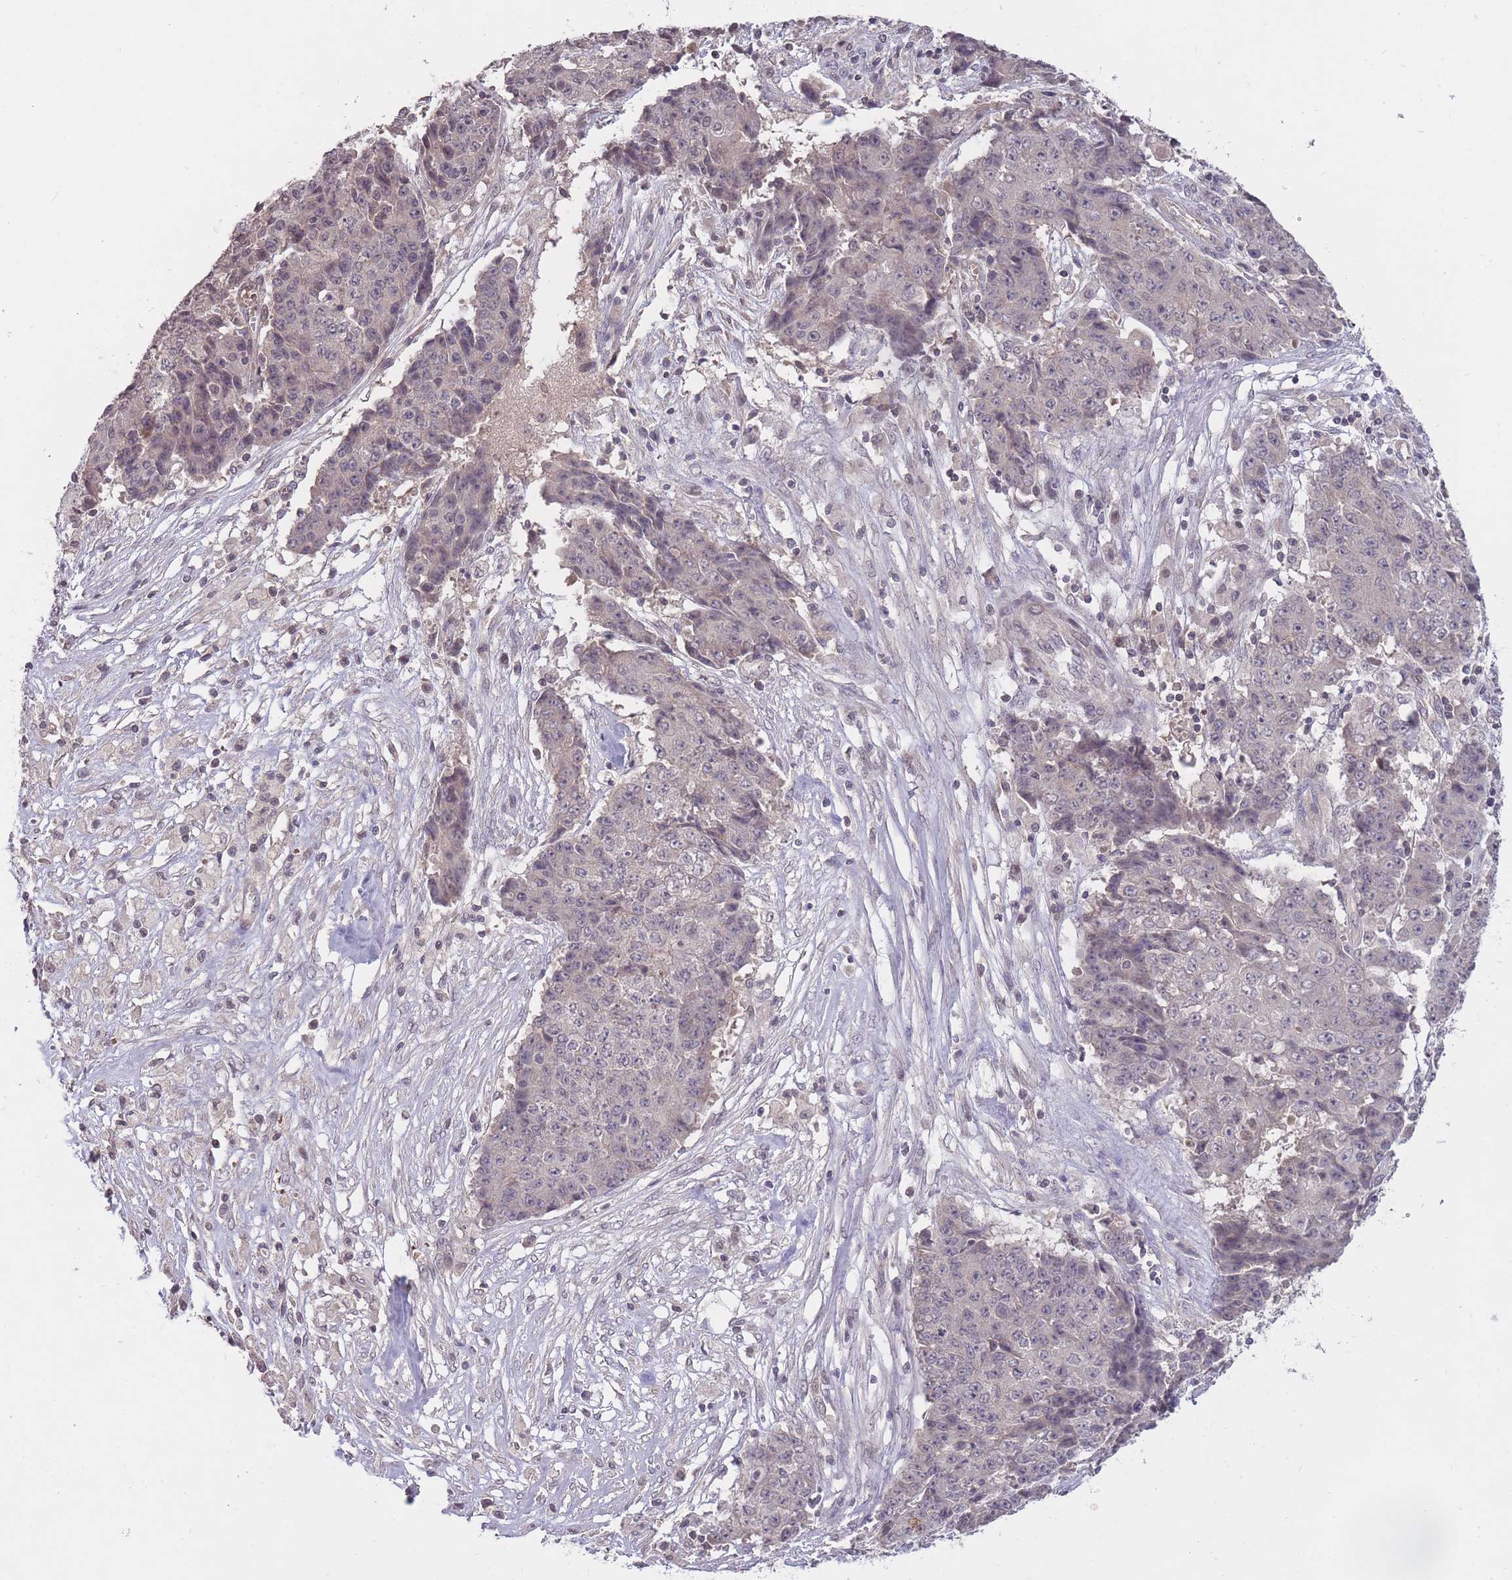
{"staining": {"intensity": "negative", "quantity": "none", "location": "none"}, "tissue": "ovarian cancer", "cell_type": "Tumor cells", "image_type": "cancer", "snomed": [{"axis": "morphology", "description": "Carcinoma, endometroid"}, {"axis": "topography", "description": "Ovary"}], "caption": "This histopathology image is of ovarian cancer (endometroid carcinoma) stained with immunohistochemistry (IHC) to label a protein in brown with the nuclei are counter-stained blue. There is no positivity in tumor cells.", "gene": "ADCYAP1R1", "patient": {"sex": "female", "age": 42}}